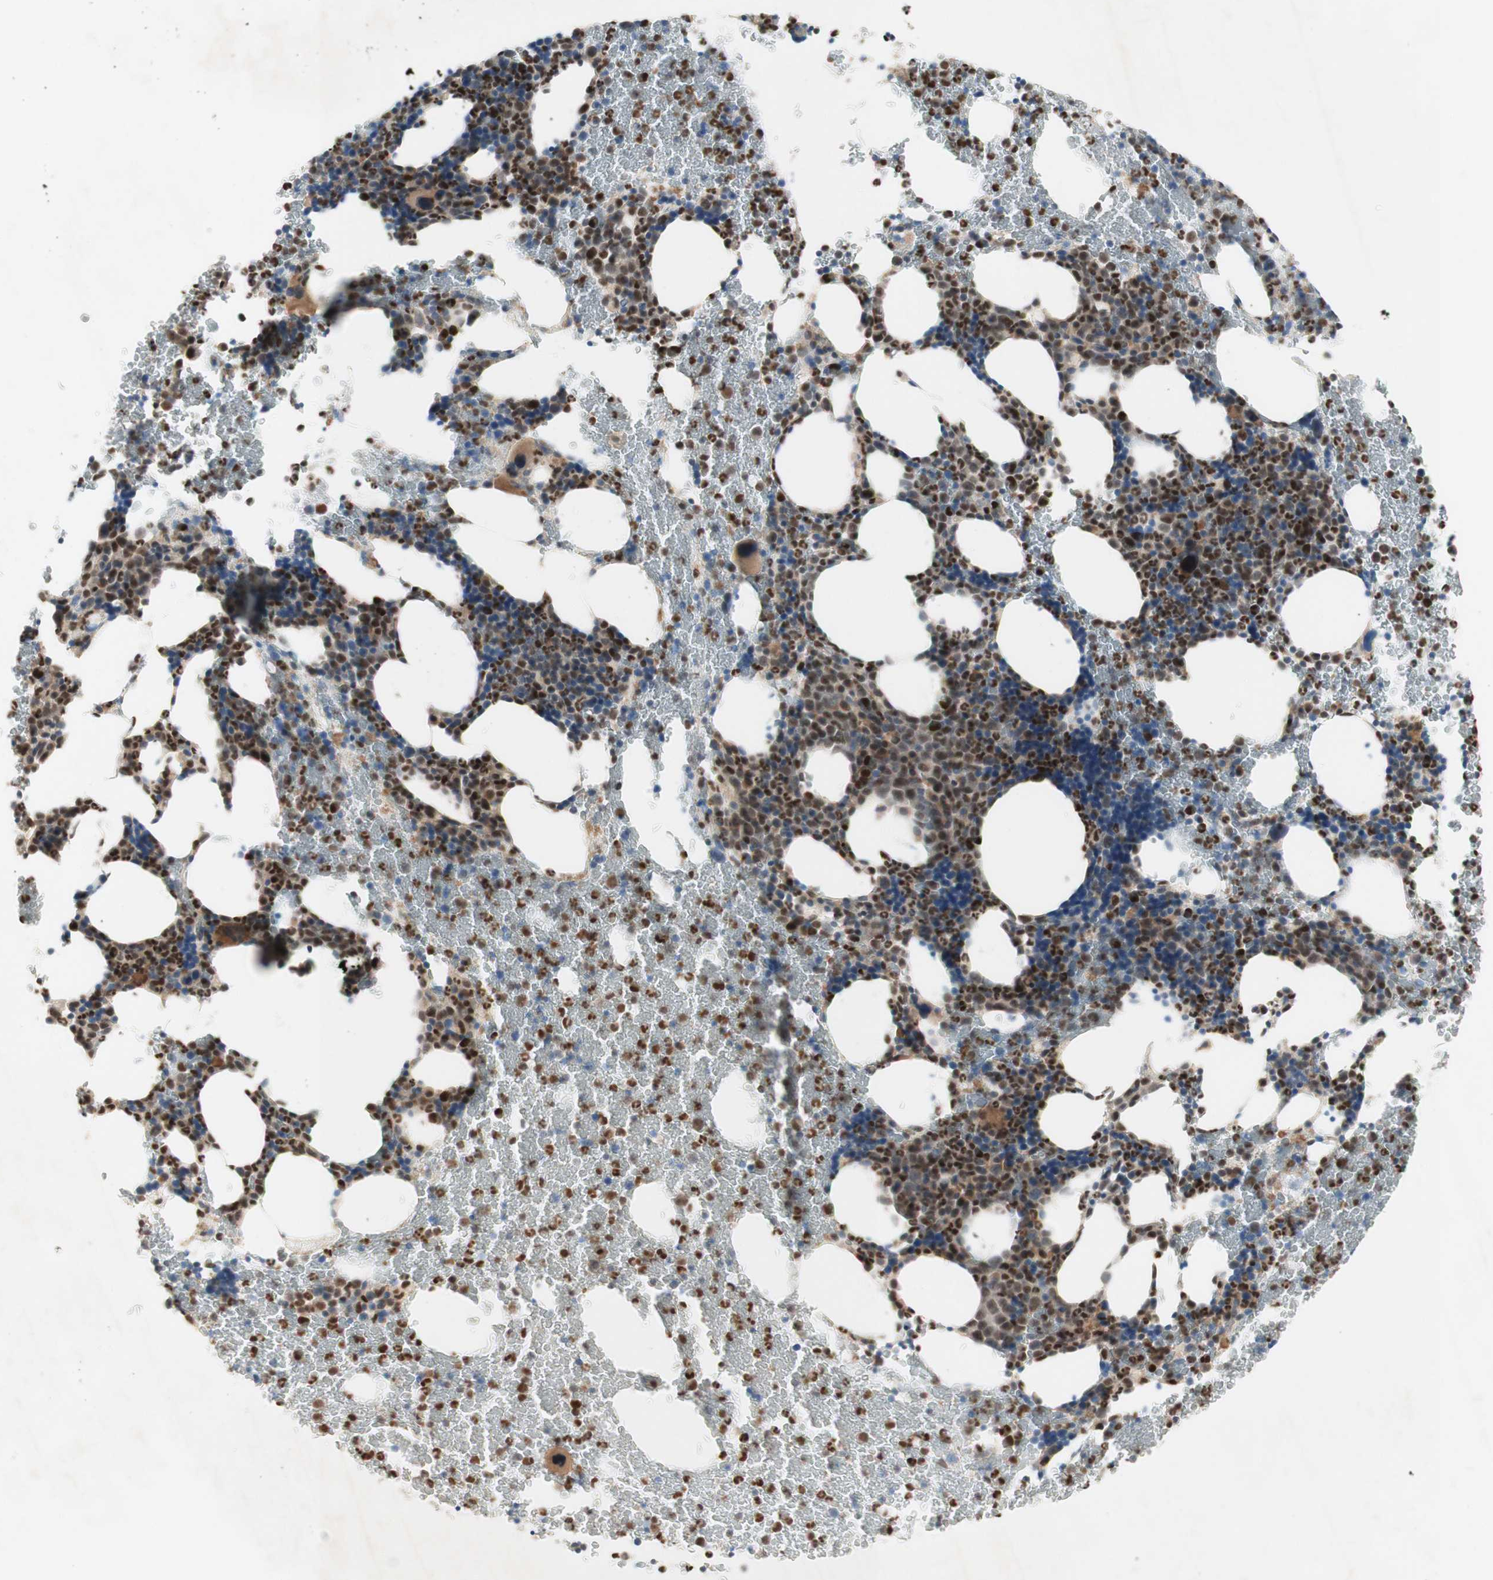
{"staining": {"intensity": "moderate", "quantity": "25%-75%", "location": "nuclear"}, "tissue": "bone marrow", "cell_type": "Hematopoietic cells", "image_type": "normal", "snomed": [{"axis": "morphology", "description": "Normal tissue, NOS"}, {"axis": "morphology", "description": "Inflammation, NOS"}, {"axis": "topography", "description": "Bone marrow"}], "caption": "Unremarkable bone marrow was stained to show a protein in brown. There is medium levels of moderate nuclear expression in approximately 25%-75% of hematopoietic cells.", "gene": "RFNG", "patient": {"sex": "male", "age": 72}}